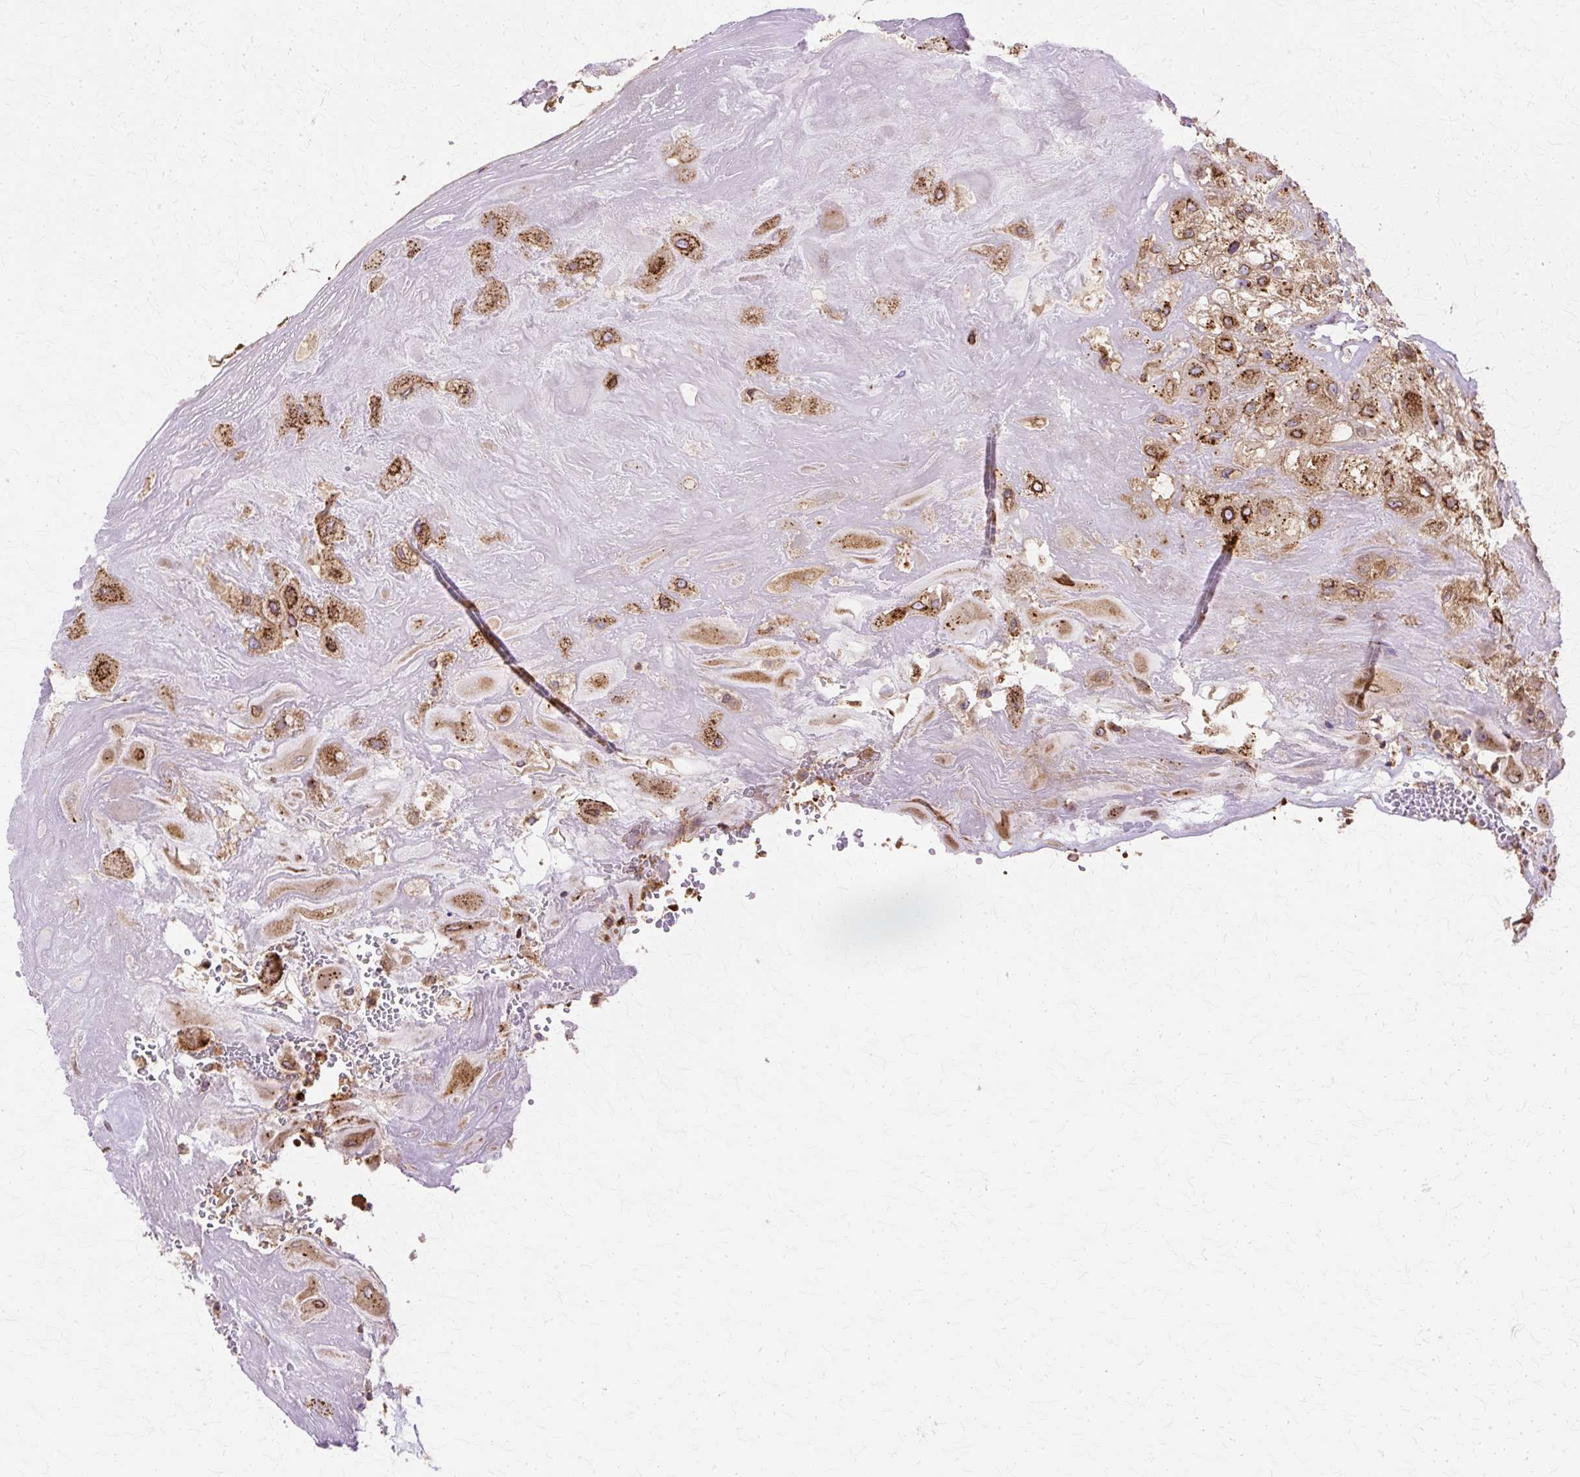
{"staining": {"intensity": "strong", "quantity": ">75%", "location": "cytoplasmic/membranous"}, "tissue": "placenta", "cell_type": "Decidual cells", "image_type": "normal", "snomed": [{"axis": "morphology", "description": "Normal tissue, NOS"}, {"axis": "topography", "description": "Placenta"}], "caption": "Protein expression analysis of unremarkable placenta demonstrates strong cytoplasmic/membranous staining in about >75% of decidual cells.", "gene": "COPB1", "patient": {"sex": "female", "age": 32}}